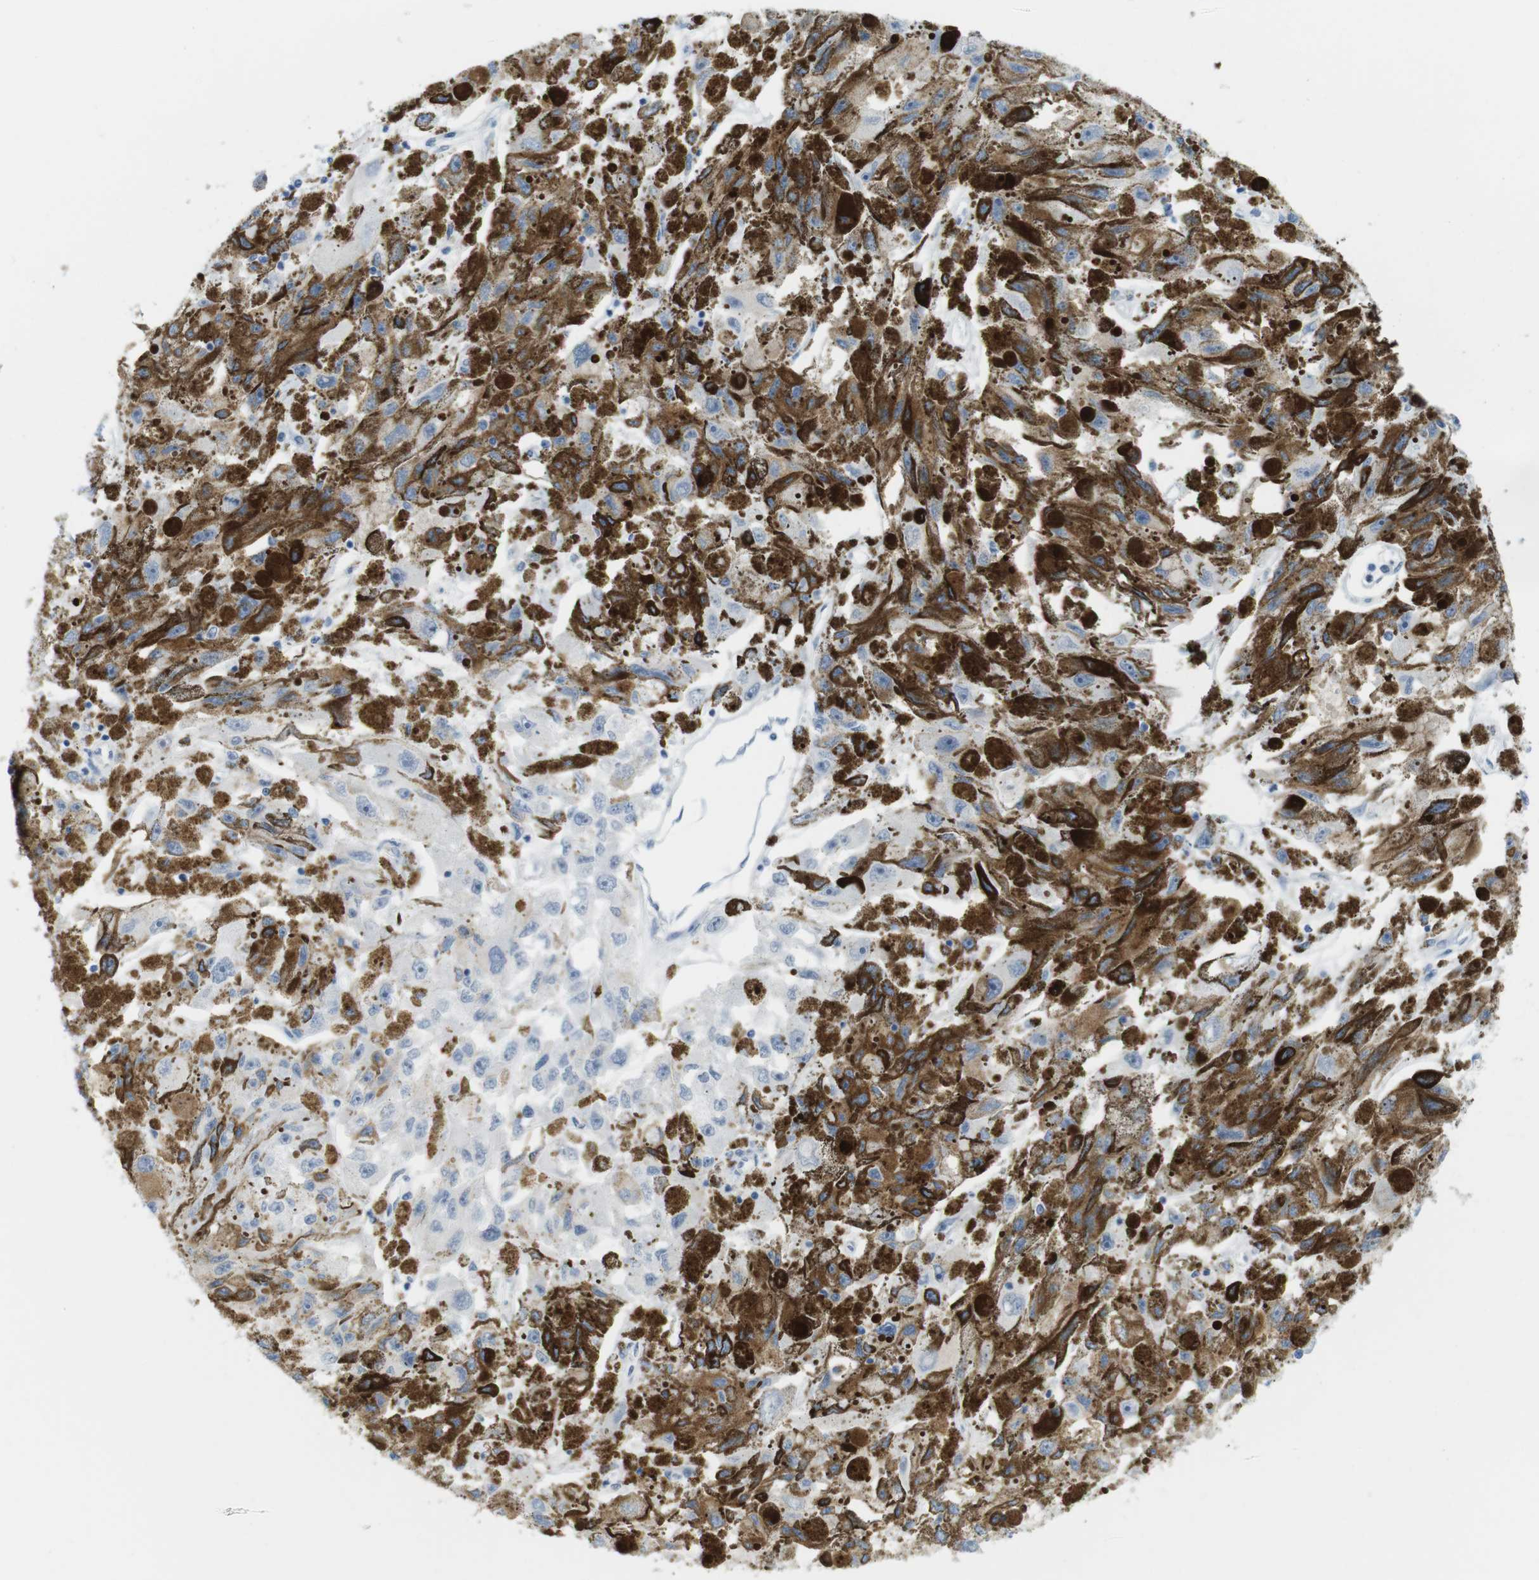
{"staining": {"intensity": "negative", "quantity": "none", "location": "none"}, "tissue": "melanoma", "cell_type": "Tumor cells", "image_type": "cancer", "snomed": [{"axis": "morphology", "description": "Malignant melanoma, NOS"}, {"axis": "topography", "description": "Skin"}], "caption": "Image shows no protein positivity in tumor cells of melanoma tissue. (DAB immunohistochemistry (IHC) visualized using brightfield microscopy, high magnification).", "gene": "TNNT2", "patient": {"sex": "female", "age": 104}}